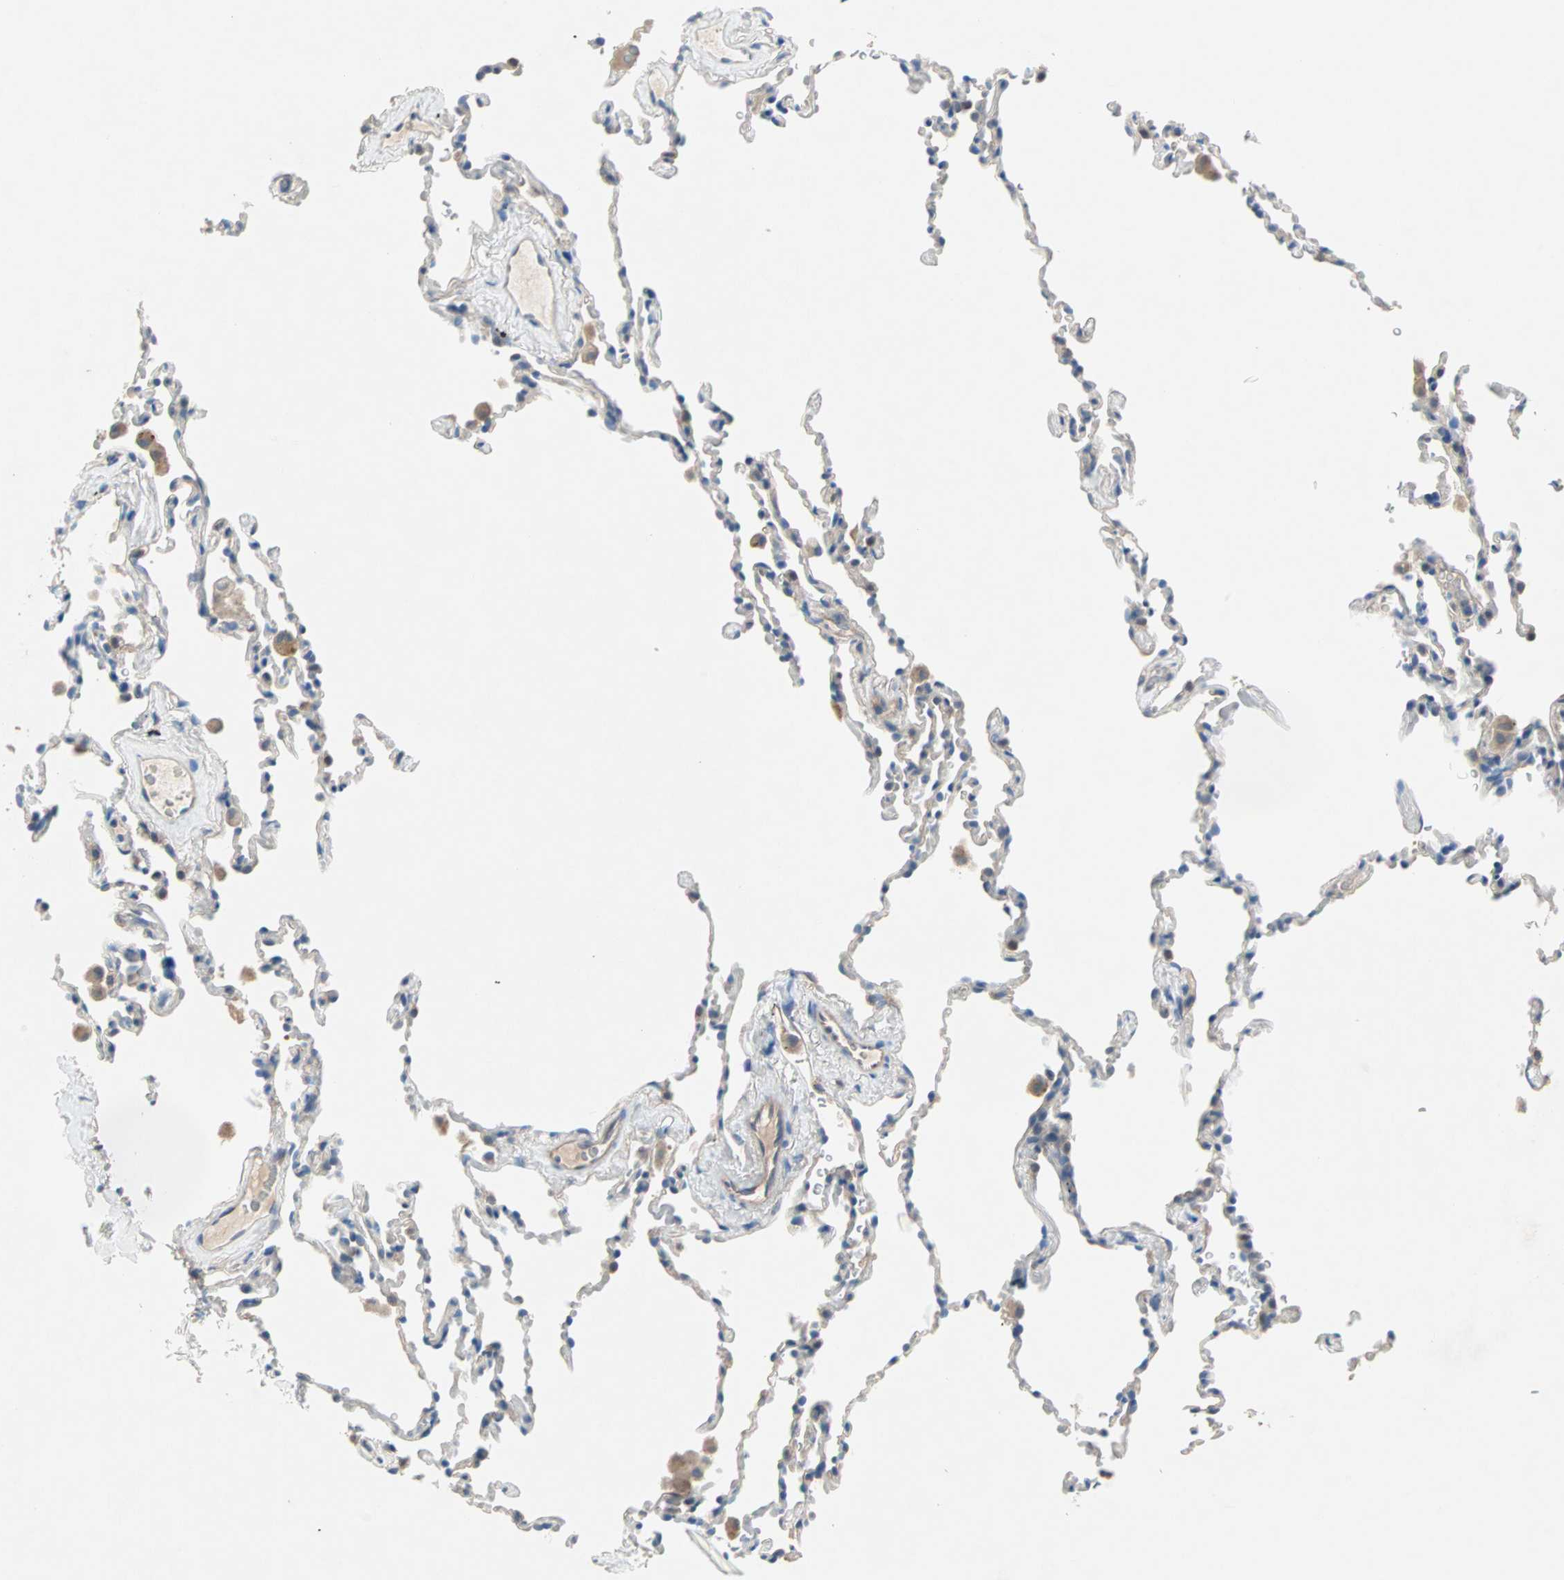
{"staining": {"intensity": "weak", "quantity": ">75%", "location": "cytoplasmic/membranous"}, "tissue": "lung", "cell_type": "Alveolar cells", "image_type": "normal", "snomed": [{"axis": "morphology", "description": "Normal tissue, NOS"}, {"axis": "morphology", "description": "Soft tissue tumor metastatic"}, {"axis": "topography", "description": "Lung"}], "caption": "There is low levels of weak cytoplasmic/membranous expression in alveolar cells of unremarkable lung, as demonstrated by immunohistochemical staining (brown color).", "gene": "MPI", "patient": {"sex": "male", "age": 59}}